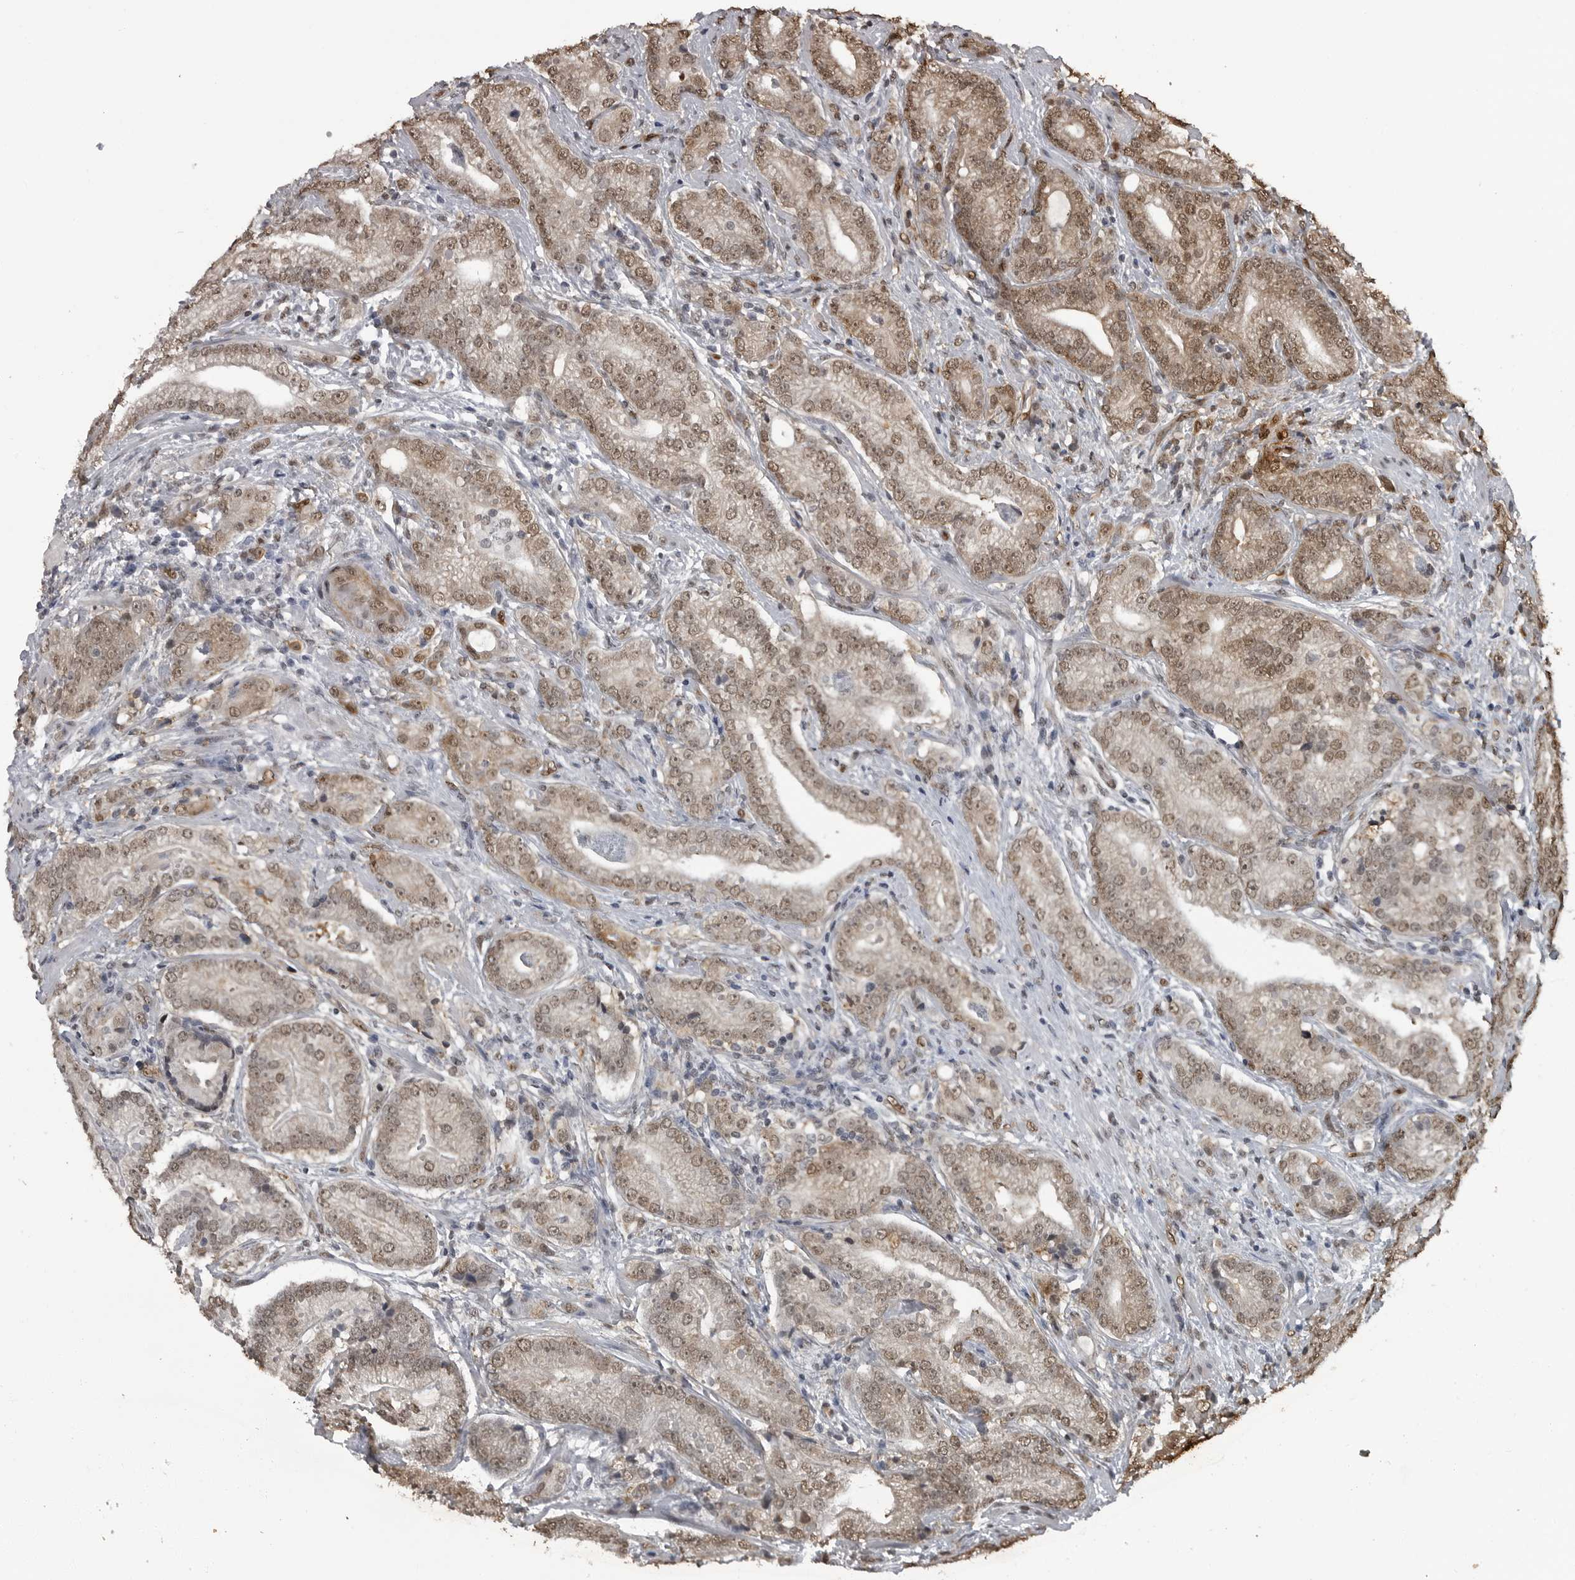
{"staining": {"intensity": "moderate", "quantity": ">75%", "location": "cytoplasmic/membranous,nuclear"}, "tissue": "prostate cancer", "cell_type": "Tumor cells", "image_type": "cancer", "snomed": [{"axis": "morphology", "description": "Adenocarcinoma, High grade"}, {"axis": "topography", "description": "Prostate"}], "caption": "Approximately >75% of tumor cells in human adenocarcinoma (high-grade) (prostate) exhibit moderate cytoplasmic/membranous and nuclear protein expression as visualized by brown immunohistochemical staining.", "gene": "SMAD2", "patient": {"sex": "male", "age": 57}}